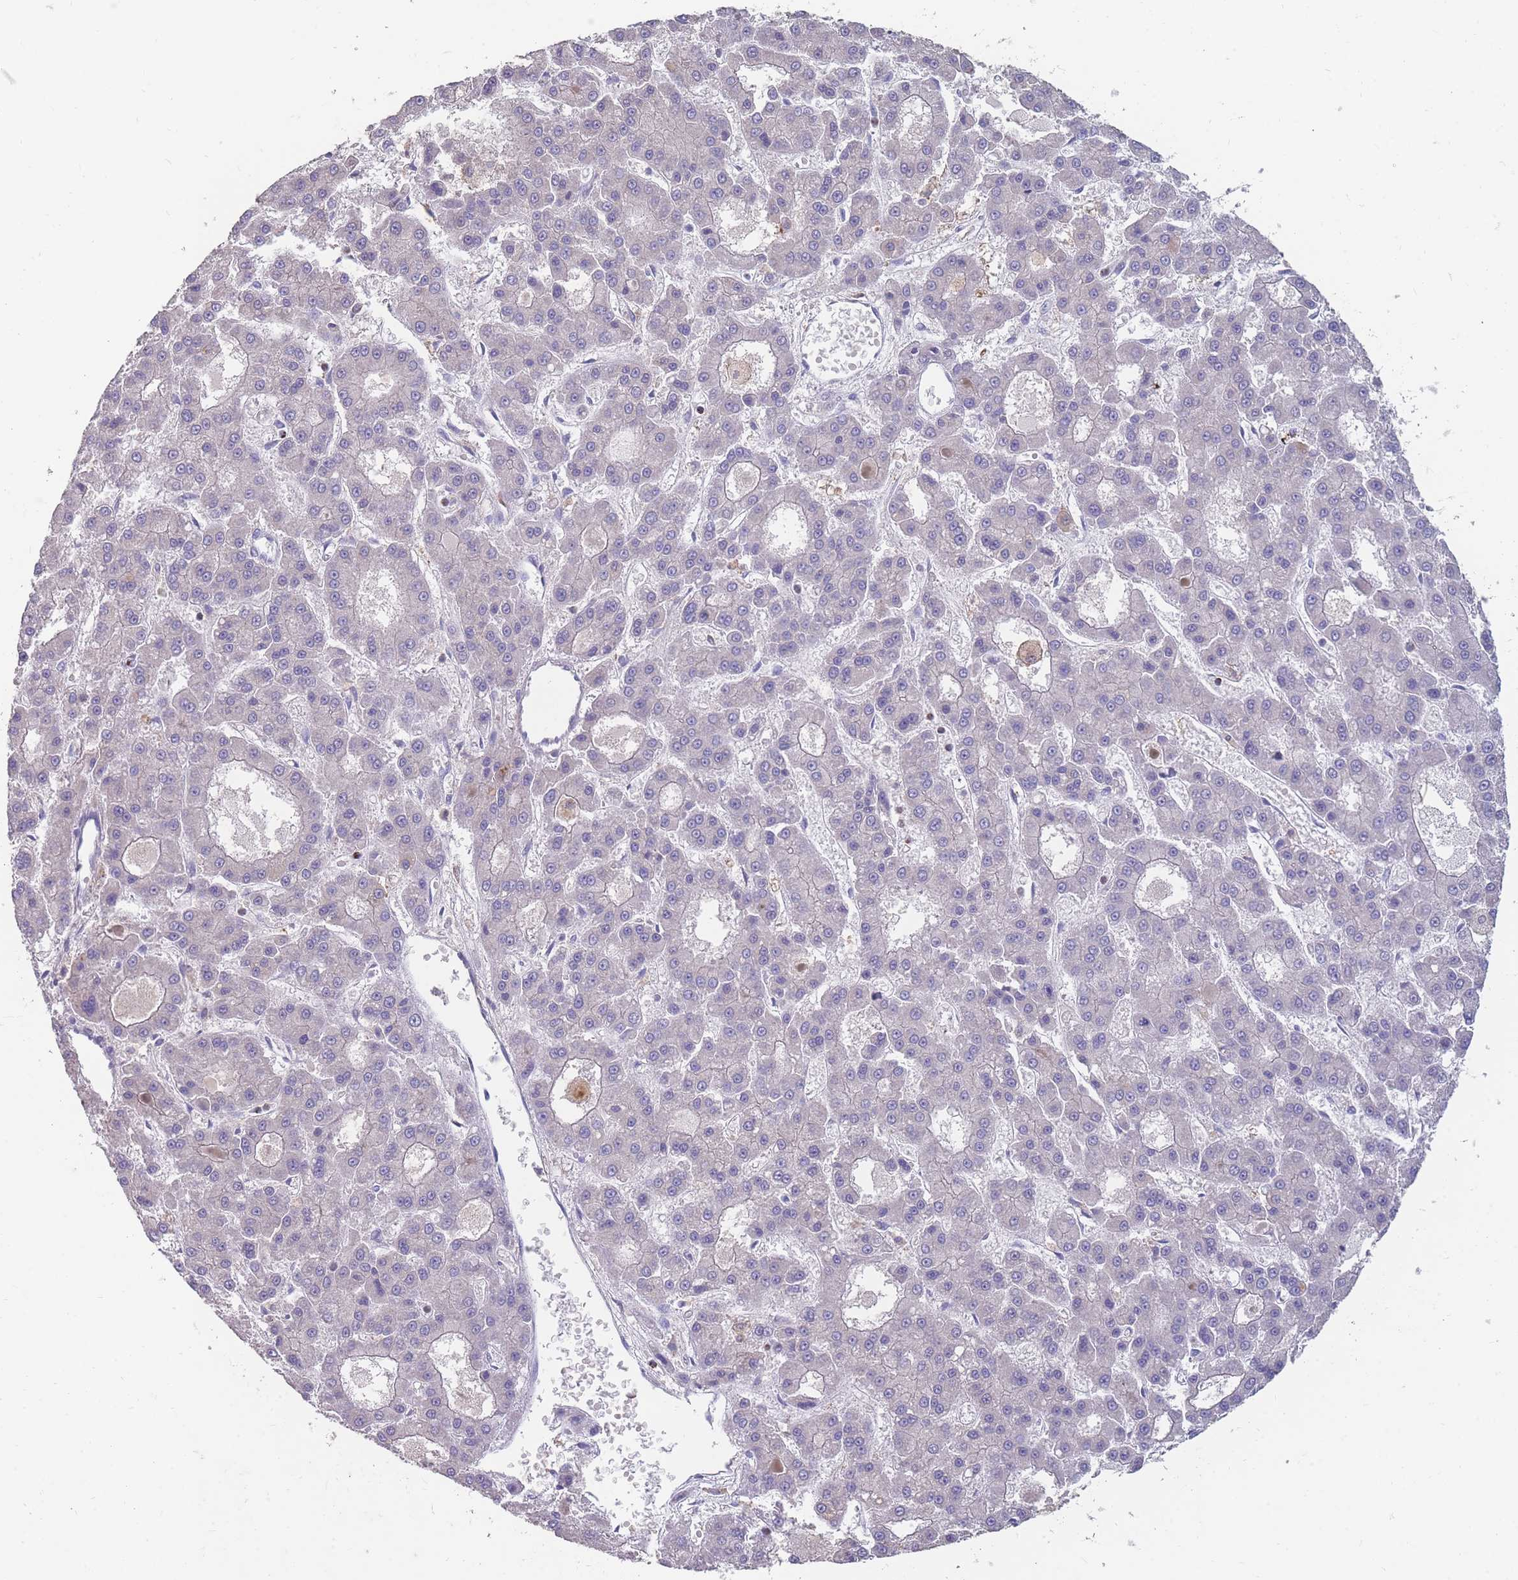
{"staining": {"intensity": "negative", "quantity": "none", "location": "none"}, "tissue": "liver cancer", "cell_type": "Tumor cells", "image_type": "cancer", "snomed": [{"axis": "morphology", "description": "Carcinoma, Hepatocellular, NOS"}, {"axis": "topography", "description": "Liver"}], "caption": "DAB (3,3'-diaminobenzidine) immunohistochemical staining of human liver hepatocellular carcinoma demonstrates no significant expression in tumor cells.", "gene": "CD33", "patient": {"sex": "male", "age": 70}}